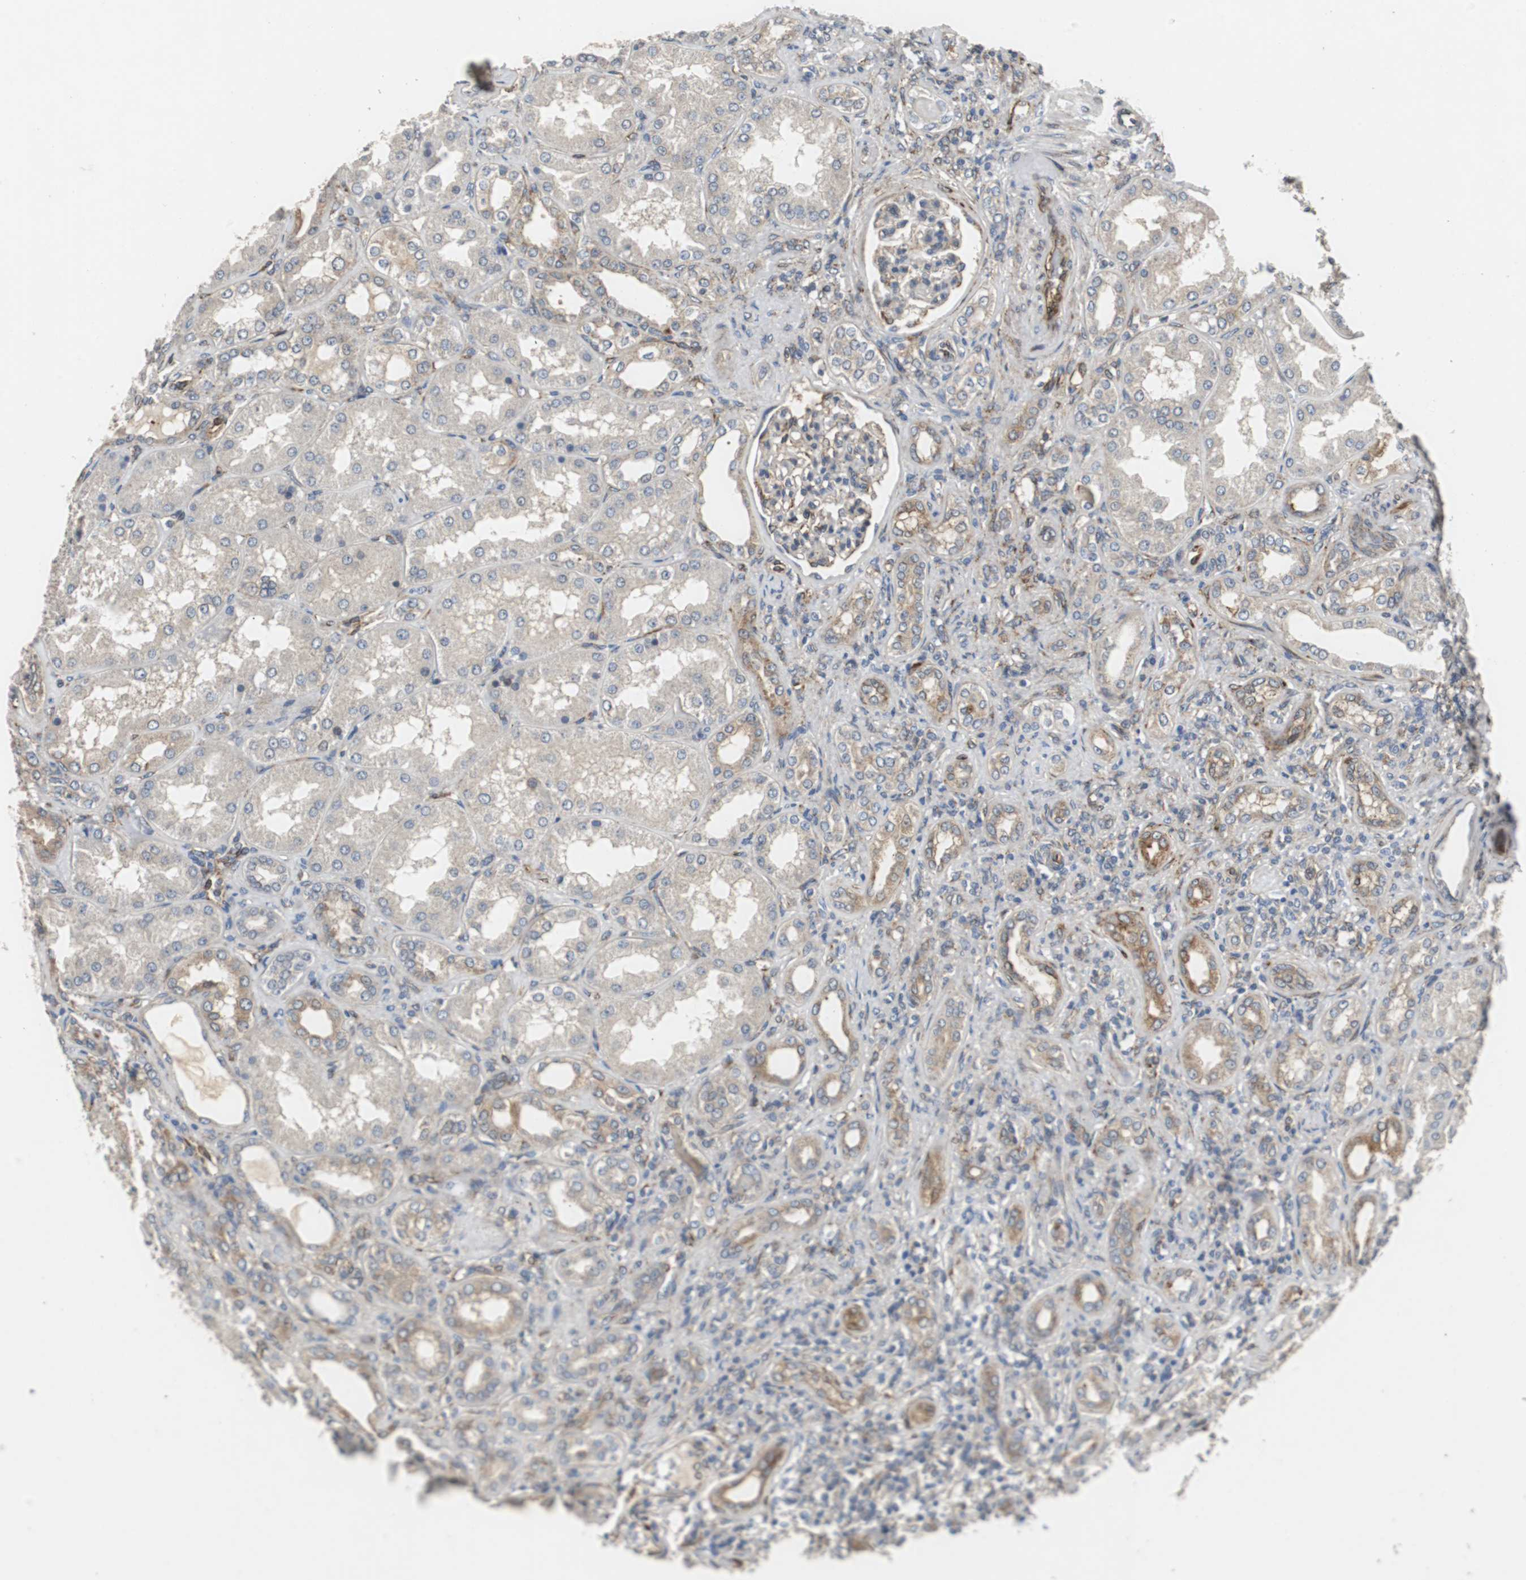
{"staining": {"intensity": "strong", "quantity": ">75%", "location": "cytoplasmic/membranous"}, "tissue": "kidney", "cell_type": "Cells in glomeruli", "image_type": "normal", "snomed": [{"axis": "morphology", "description": "Normal tissue, NOS"}, {"axis": "topography", "description": "Kidney"}], "caption": "Immunohistochemical staining of unremarkable kidney demonstrates high levels of strong cytoplasmic/membranous staining in approximately >75% of cells in glomeruli. (brown staining indicates protein expression, while blue staining denotes nuclei).", "gene": "ISCU", "patient": {"sex": "female", "age": 56}}